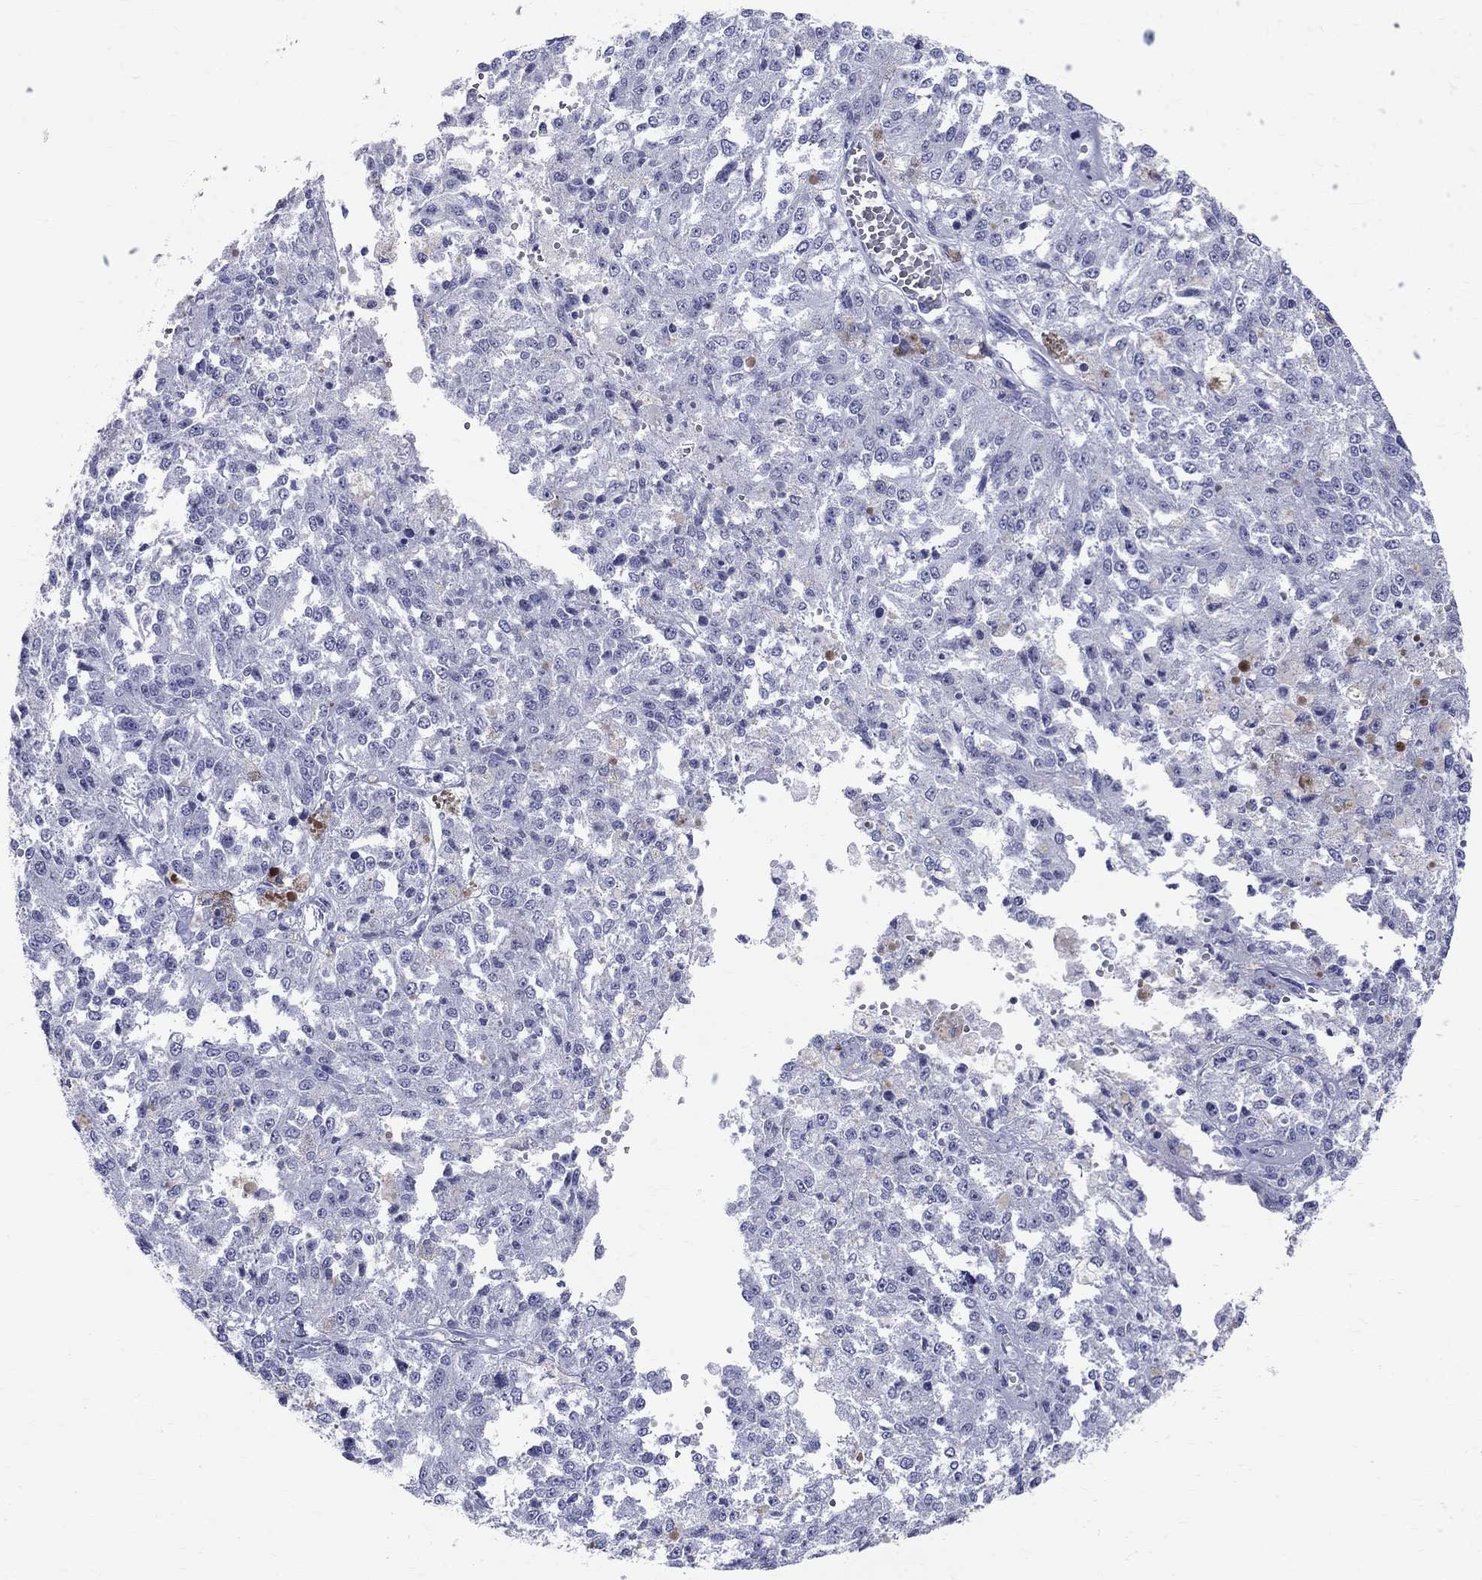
{"staining": {"intensity": "negative", "quantity": "none", "location": "none"}, "tissue": "melanoma", "cell_type": "Tumor cells", "image_type": "cancer", "snomed": [{"axis": "morphology", "description": "Malignant melanoma, Metastatic site"}, {"axis": "topography", "description": "Lymph node"}], "caption": "Immunohistochemistry (IHC) image of human malignant melanoma (metastatic site) stained for a protein (brown), which shows no staining in tumor cells.", "gene": "CEP43", "patient": {"sex": "female", "age": 64}}